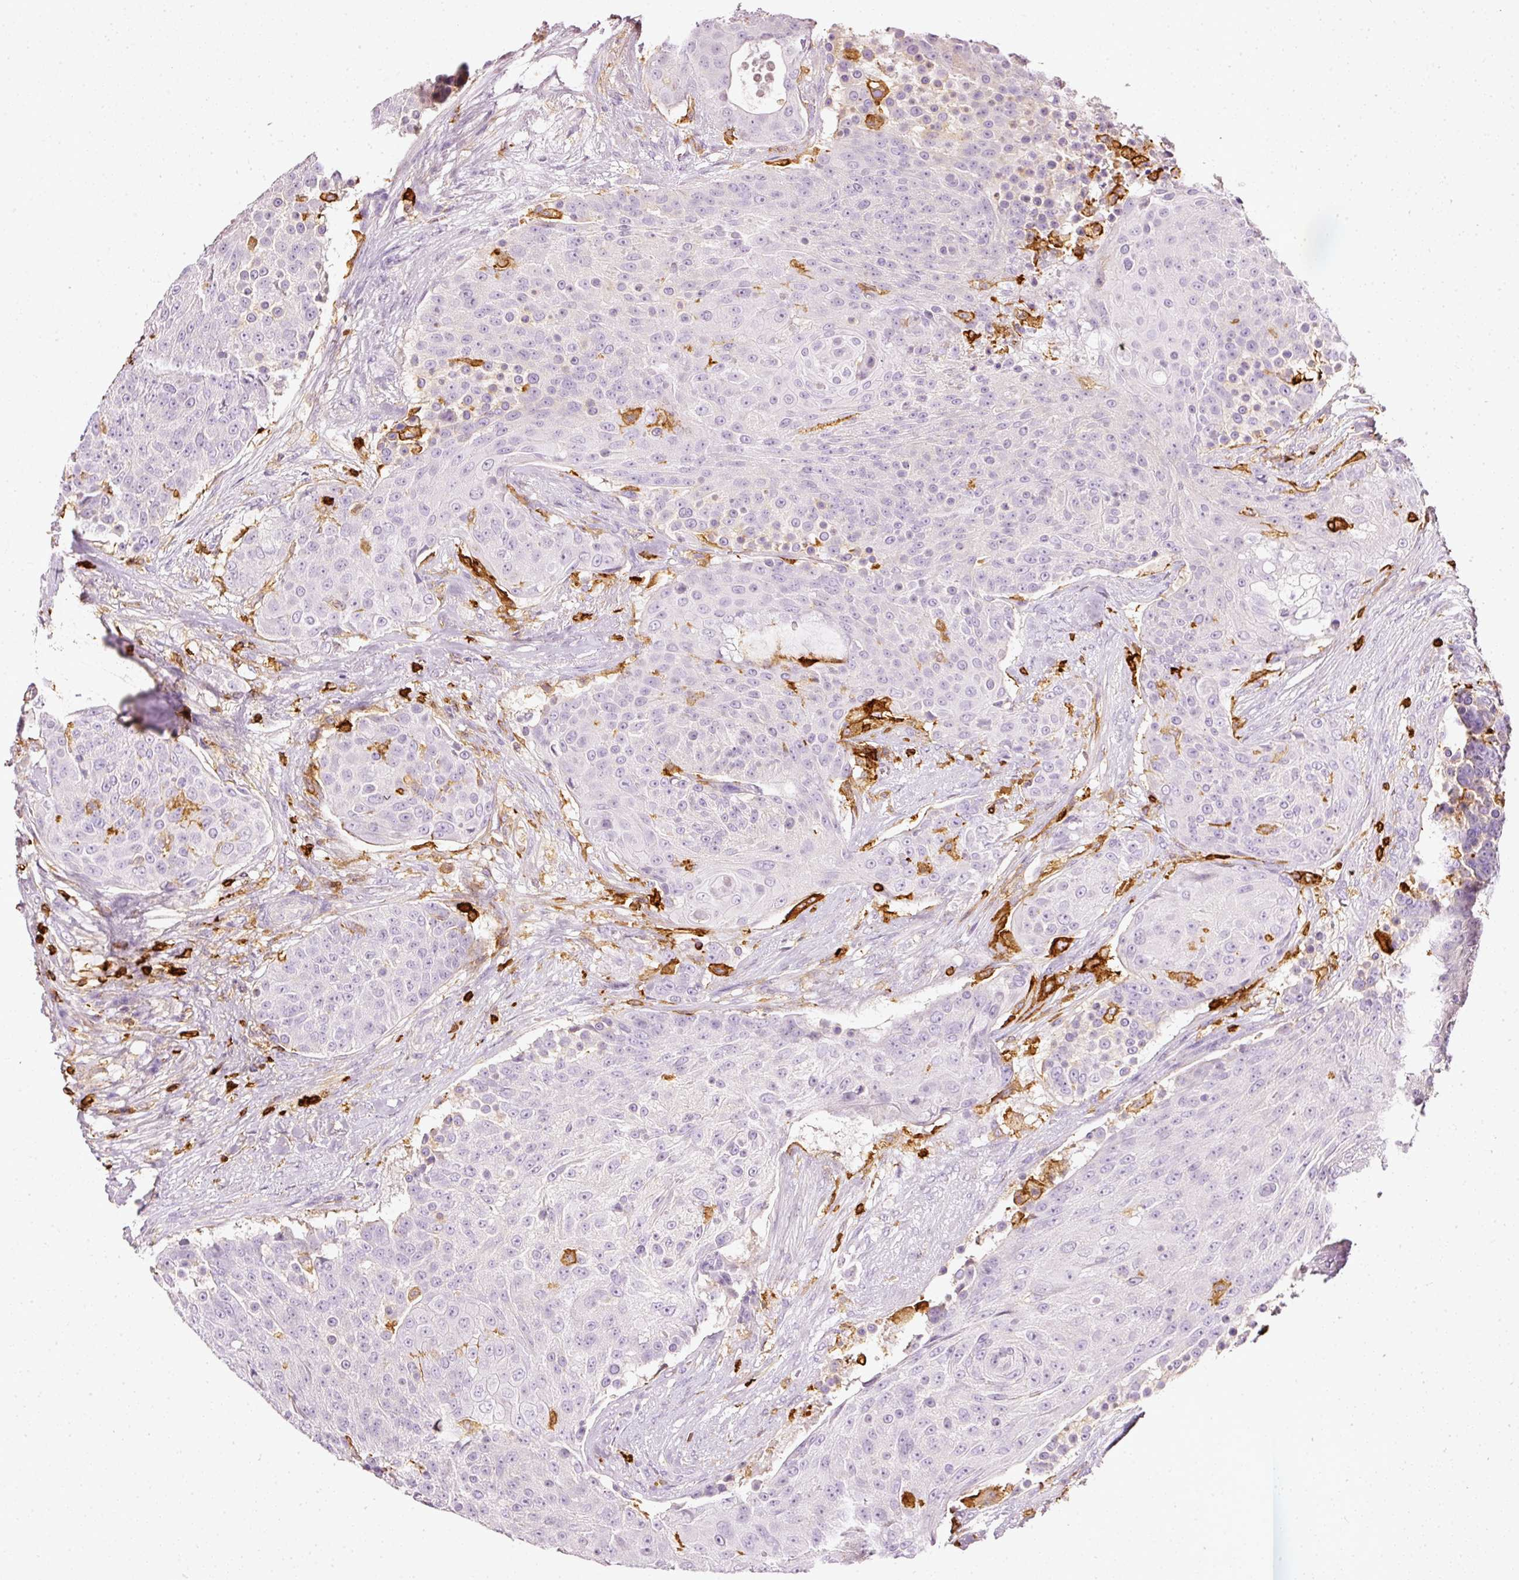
{"staining": {"intensity": "negative", "quantity": "none", "location": "none"}, "tissue": "urothelial cancer", "cell_type": "Tumor cells", "image_type": "cancer", "snomed": [{"axis": "morphology", "description": "Urothelial carcinoma, High grade"}, {"axis": "topography", "description": "Urinary bladder"}], "caption": "There is no significant expression in tumor cells of urothelial carcinoma (high-grade).", "gene": "EVL", "patient": {"sex": "female", "age": 63}}